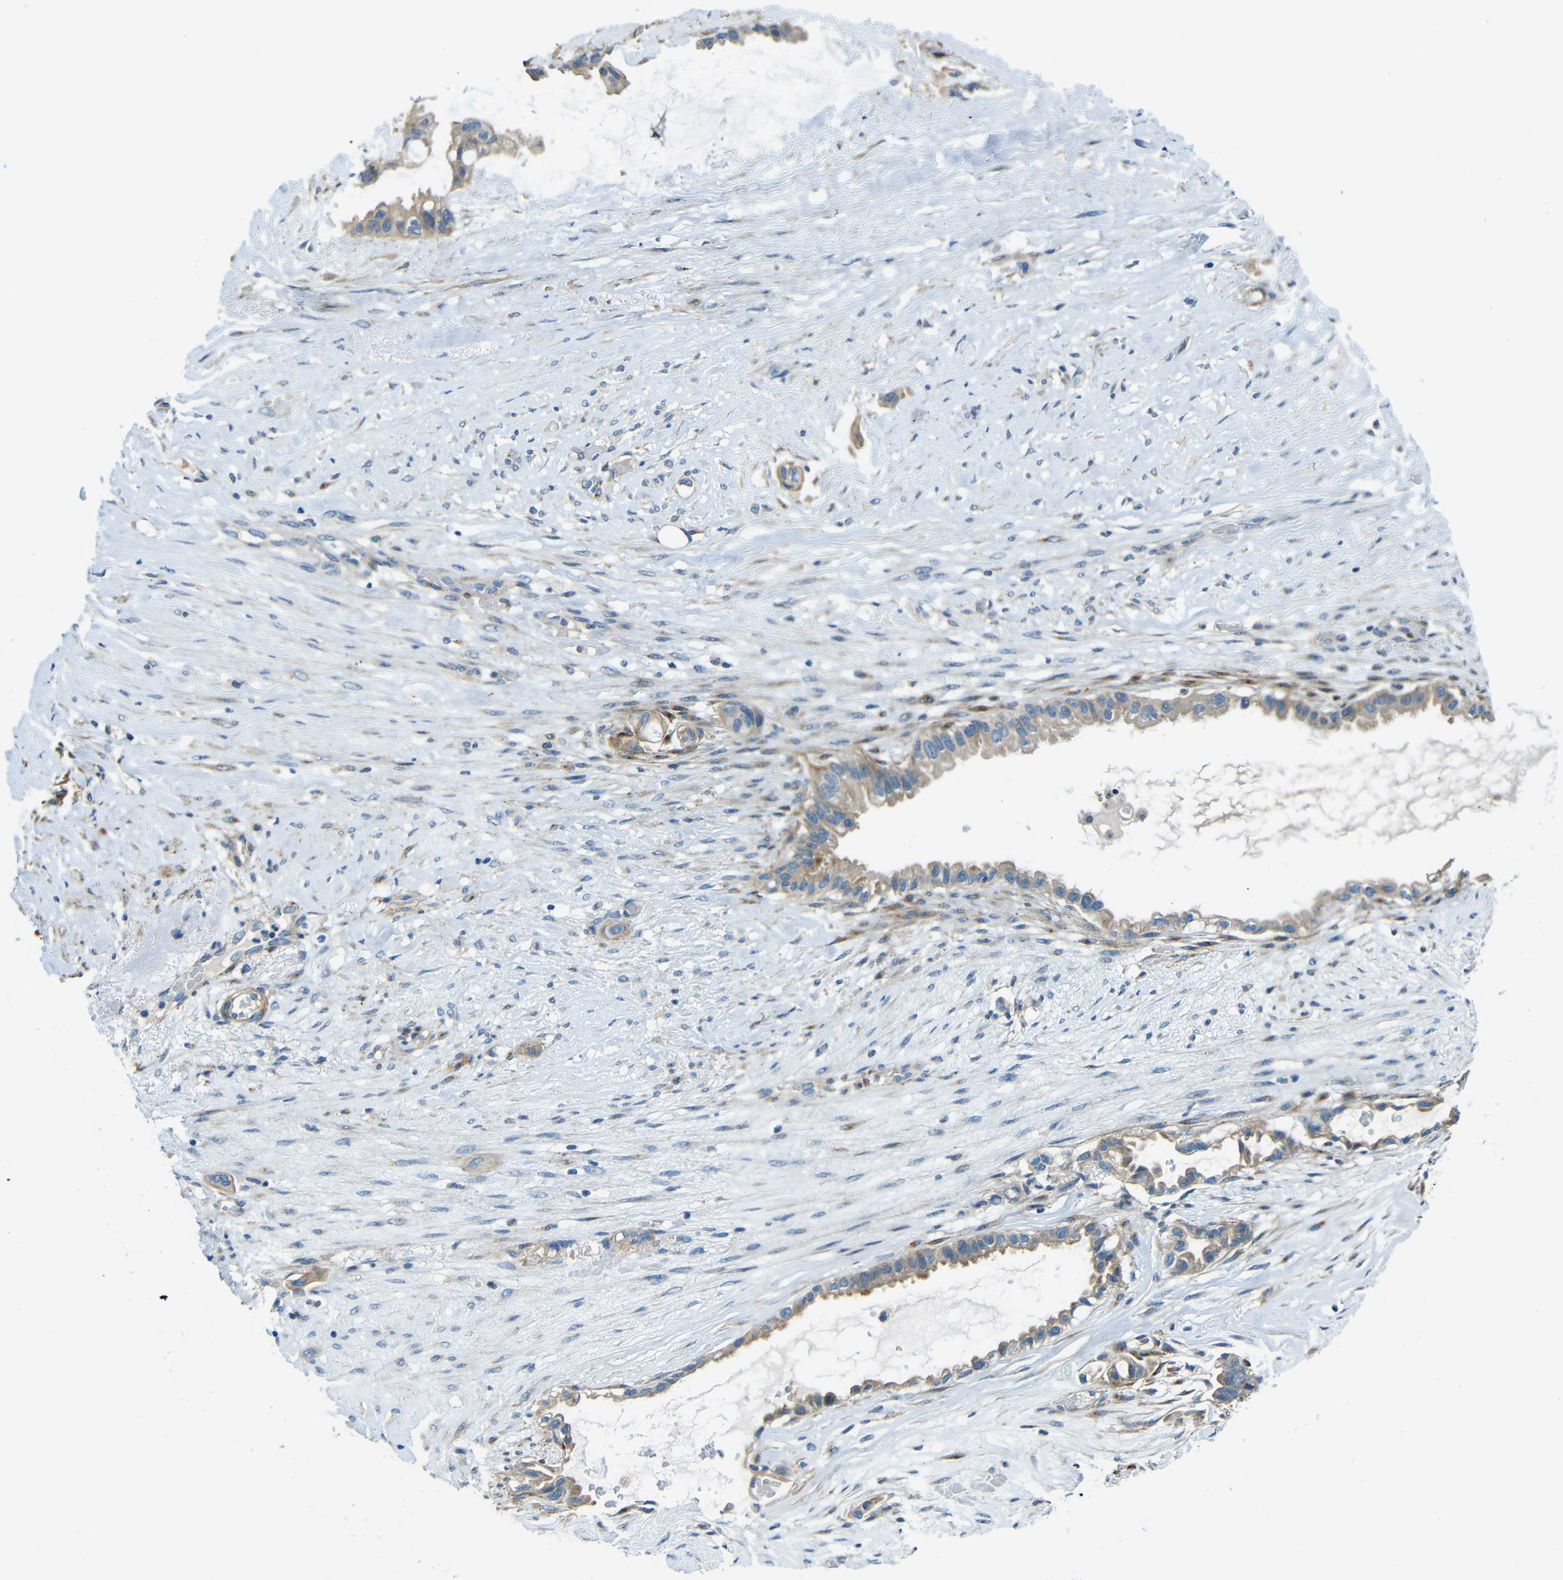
{"staining": {"intensity": "weak", "quantity": ">75%", "location": "cytoplasmic/membranous"}, "tissue": "liver cancer", "cell_type": "Tumor cells", "image_type": "cancer", "snomed": [{"axis": "morphology", "description": "Cholangiocarcinoma"}, {"axis": "topography", "description": "Liver"}], "caption": "Cholangiocarcinoma (liver) stained with a brown dye shows weak cytoplasmic/membranous positive positivity in approximately >75% of tumor cells.", "gene": "CYP26B1", "patient": {"sex": "female", "age": 65}}